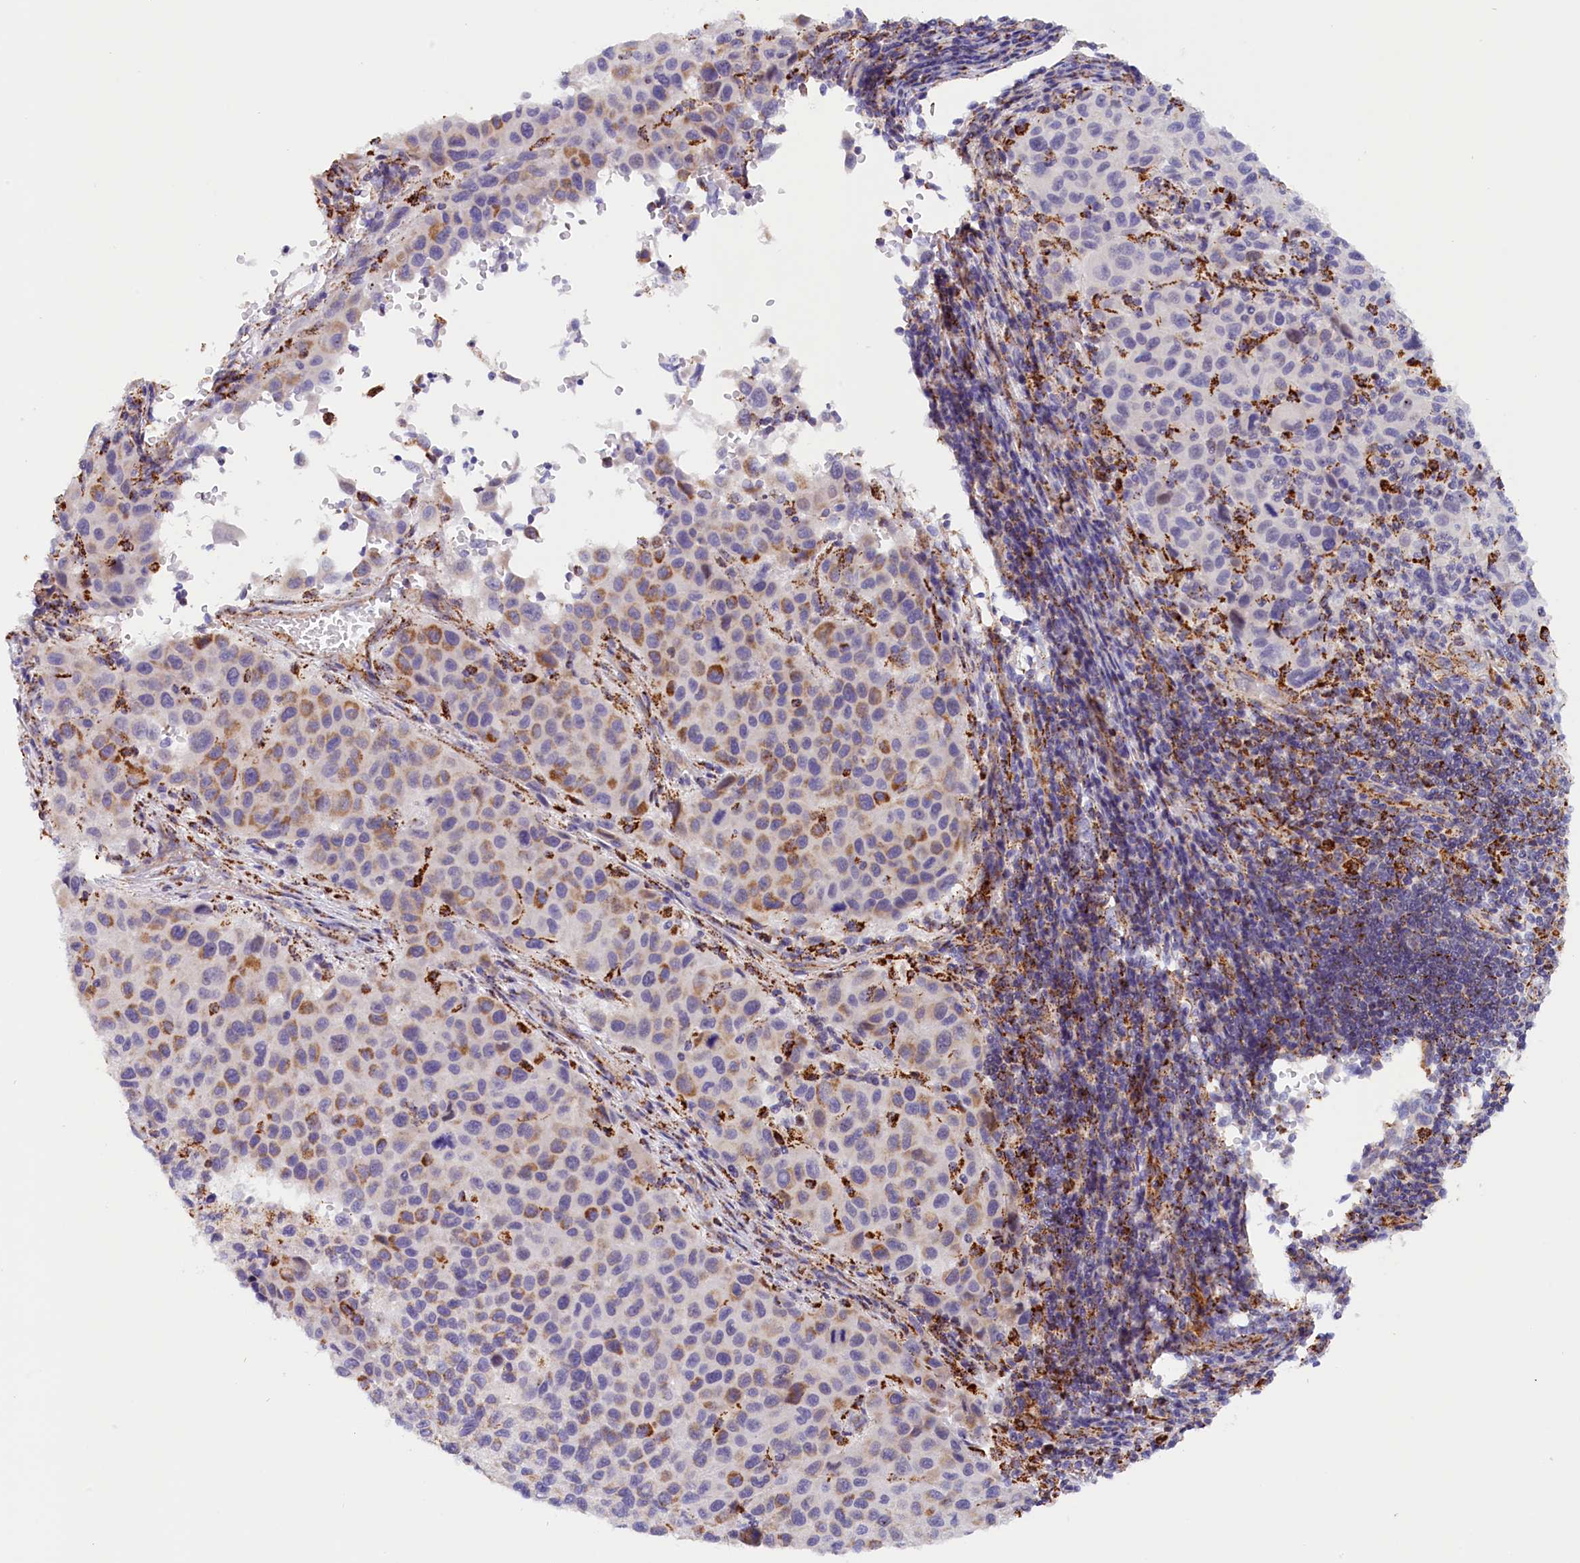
{"staining": {"intensity": "moderate", "quantity": "<25%", "location": "cytoplasmic/membranous"}, "tissue": "melanoma", "cell_type": "Tumor cells", "image_type": "cancer", "snomed": [{"axis": "morphology", "description": "Malignant melanoma, Metastatic site"}, {"axis": "topography", "description": "Lymph node"}], "caption": "Human malignant melanoma (metastatic site) stained for a protein (brown) reveals moderate cytoplasmic/membranous positive staining in approximately <25% of tumor cells.", "gene": "AKTIP", "patient": {"sex": "male", "age": 61}}